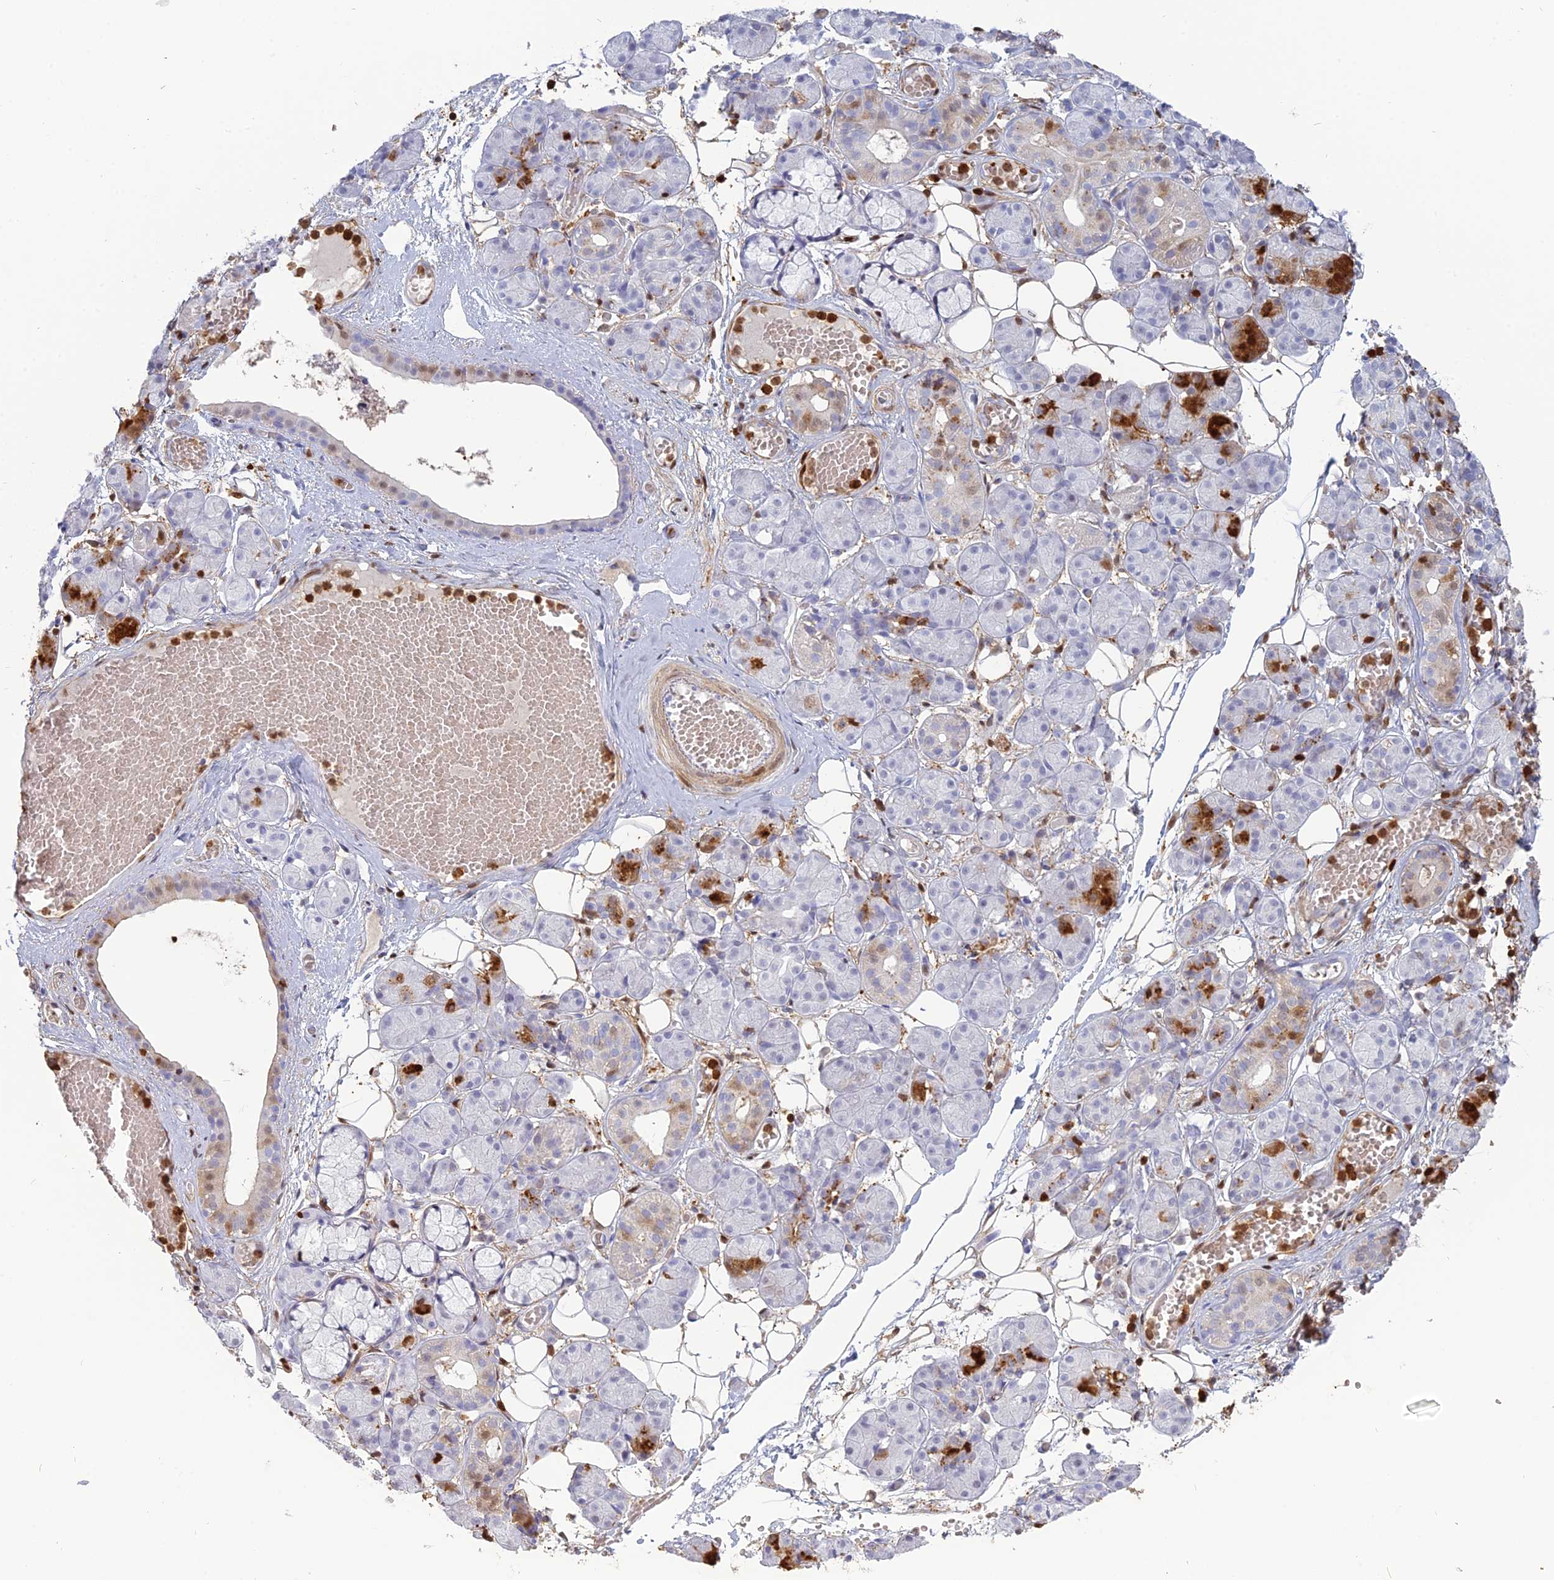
{"staining": {"intensity": "moderate", "quantity": "<25%", "location": "cytoplasmic/membranous,nuclear"}, "tissue": "salivary gland", "cell_type": "Glandular cells", "image_type": "normal", "snomed": [{"axis": "morphology", "description": "Normal tissue, NOS"}, {"axis": "topography", "description": "Salivary gland"}], "caption": "Immunohistochemistry (IHC) staining of benign salivary gland, which exhibits low levels of moderate cytoplasmic/membranous,nuclear staining in approximately <25% of glandular cells indicating moderate cytoplasmic/membranous,nuclear protein expression. The staining was performed using DAB (brown) for protein detection and nuclei were counterstained in hematoxylin (blue).", "gene": "PGBD4", "patient": {"sex": "male", "age": 63}}